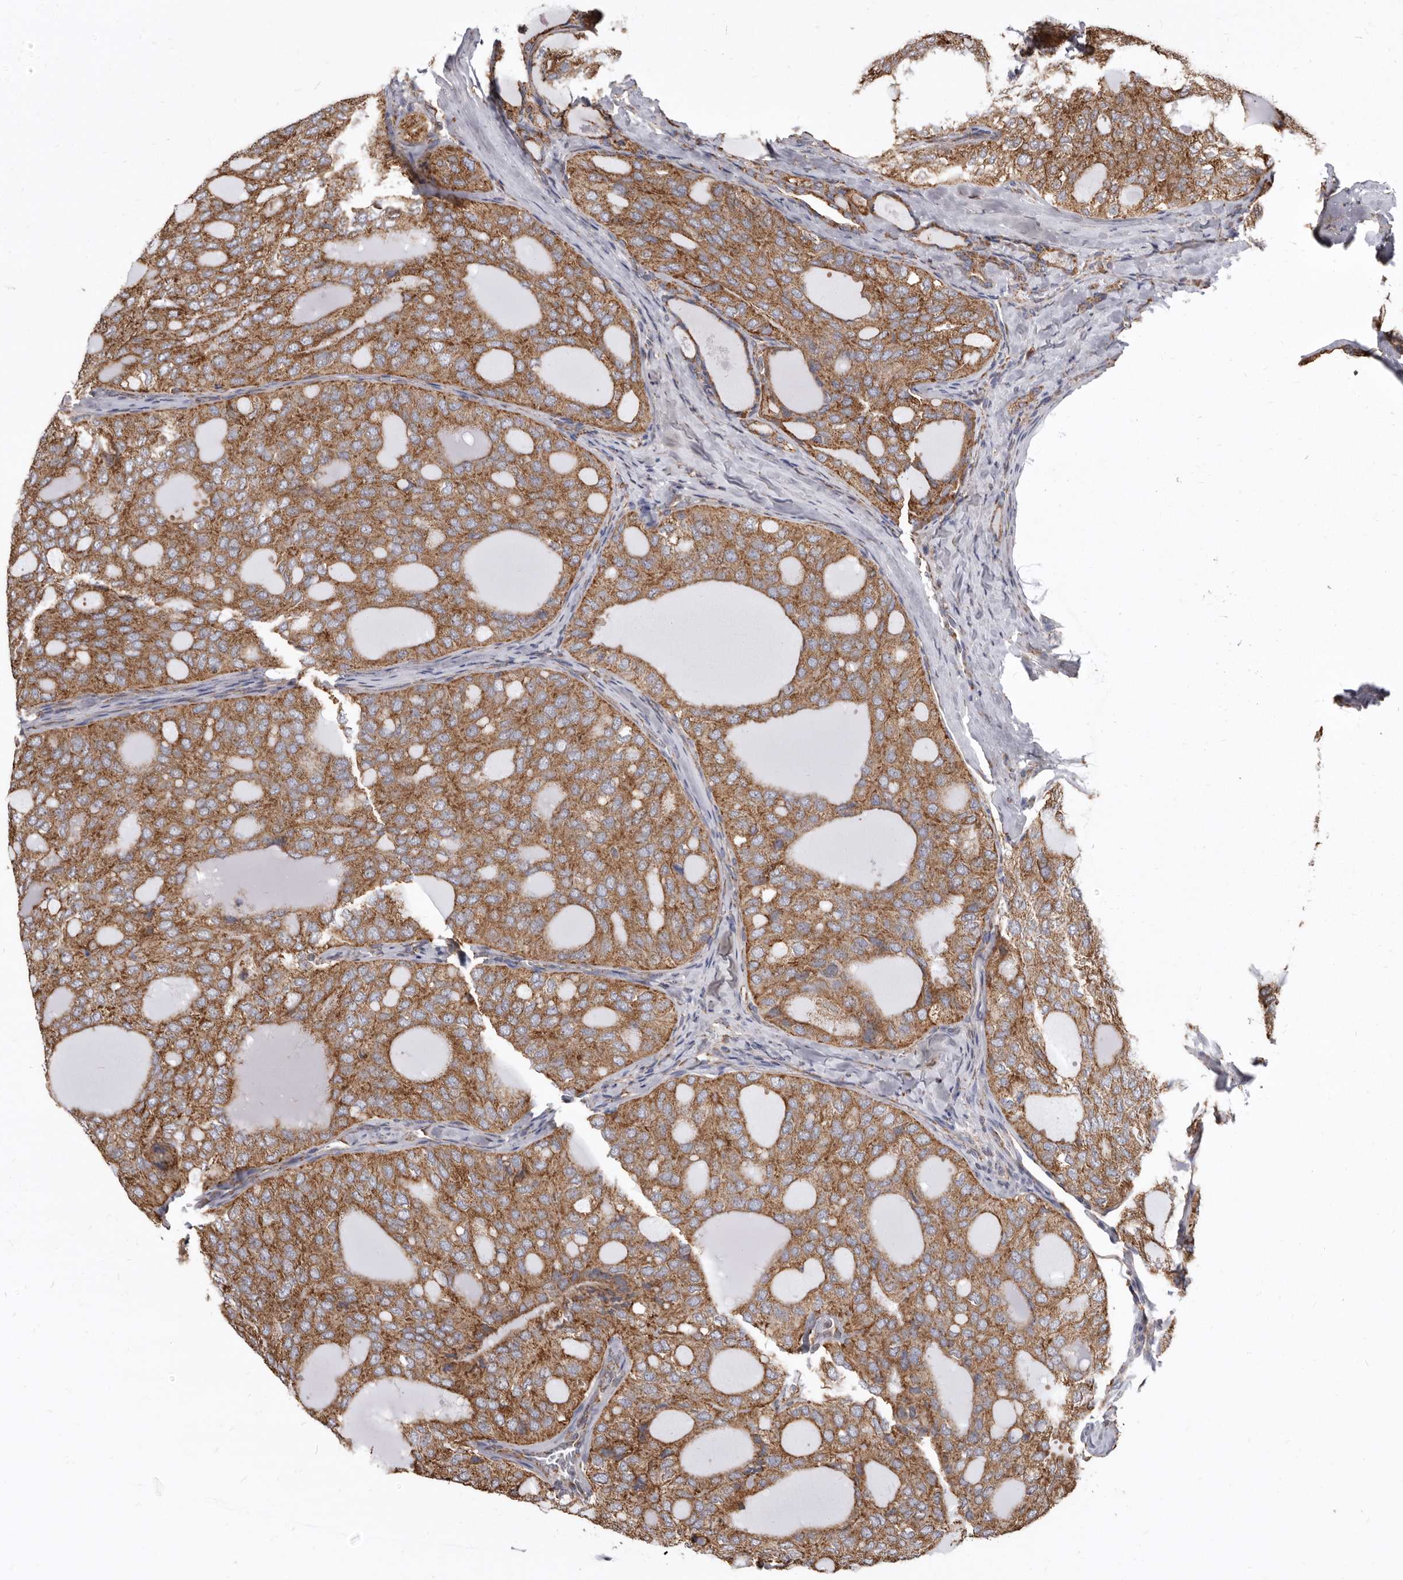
{"staining": {"intensity": "moderate", "quantity": ">75%", "location": "cytoplasmic/membranous"}, "tissue": "thyroid cancer", "cell_type": "Tumor cells", "image_type": "cancer", "snomed": [{"axis": "morphology", "description": "Follicular adenoma carcinoma, NOS"}, {"axis": "topography", "description": "Thyroid gland"}], "caption": "About >75% of tumor cells in human thyroid cancer show moderate cytoplasmic/membranous protein positivity as visualized by brown immunohistochemical staining.", "gene": "CDK5RAP3", "patient": {"sex": "male", "age": 75}}